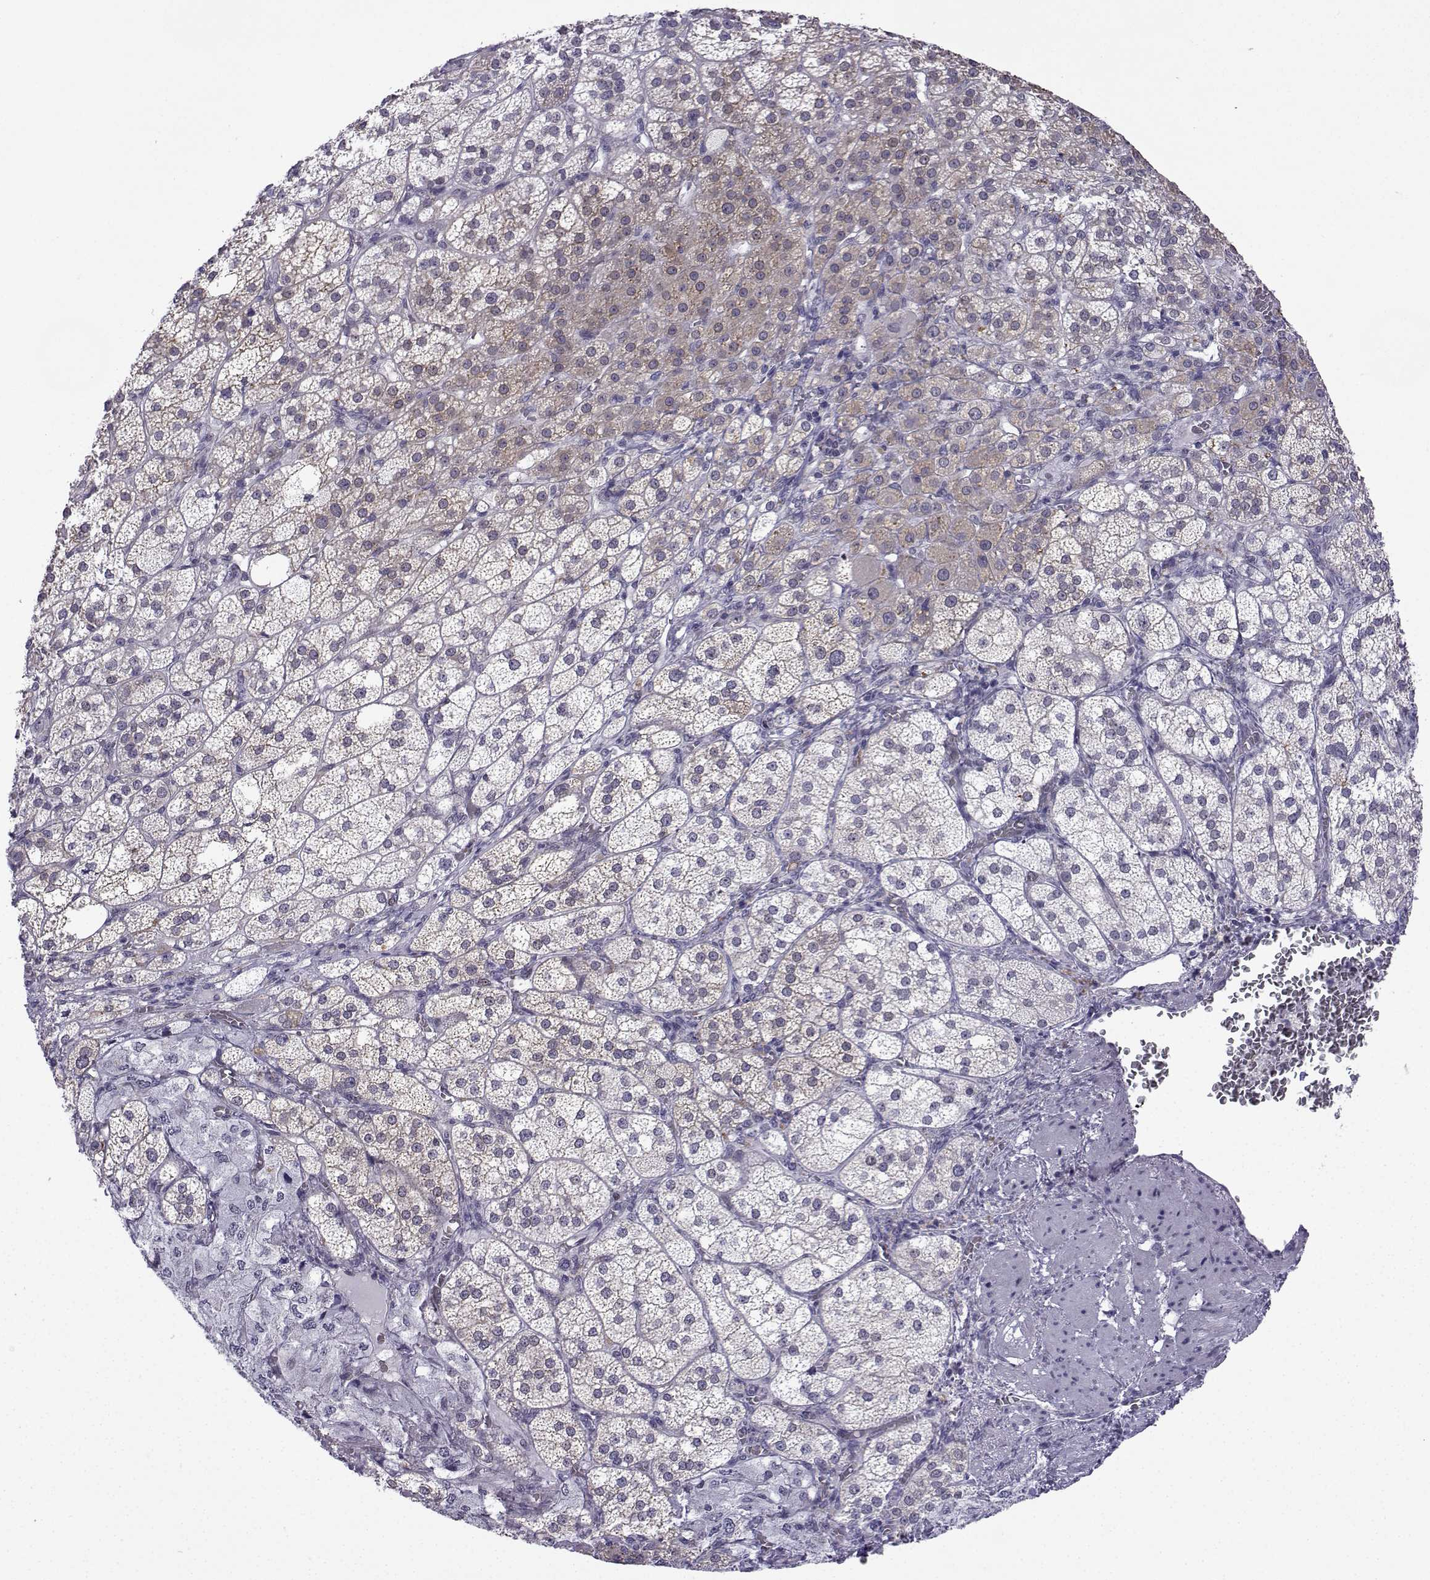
{"staining": {"intensity": "weak", "quantity": "25%-75%", "location": "cytoplasmic/membranous"}, "tissue": "adrenal gland", "cell_type": "Glandular cells", "image_type": "normal", "snomed": [{"axis": "morphology", "description": "Normal tissue, NOS"}, {"axis": "topography", "description": "Adrenal gland"}], "caption": "This micrograph displays immunohistochemistry (IHC) staining of benign adrenal gland, with low weak cytoplasmic/membranous positivity in approximately 25%-75% of glandular cells.", "gene": "INCENP", "patient": {"sex": "female", "age": 60}}